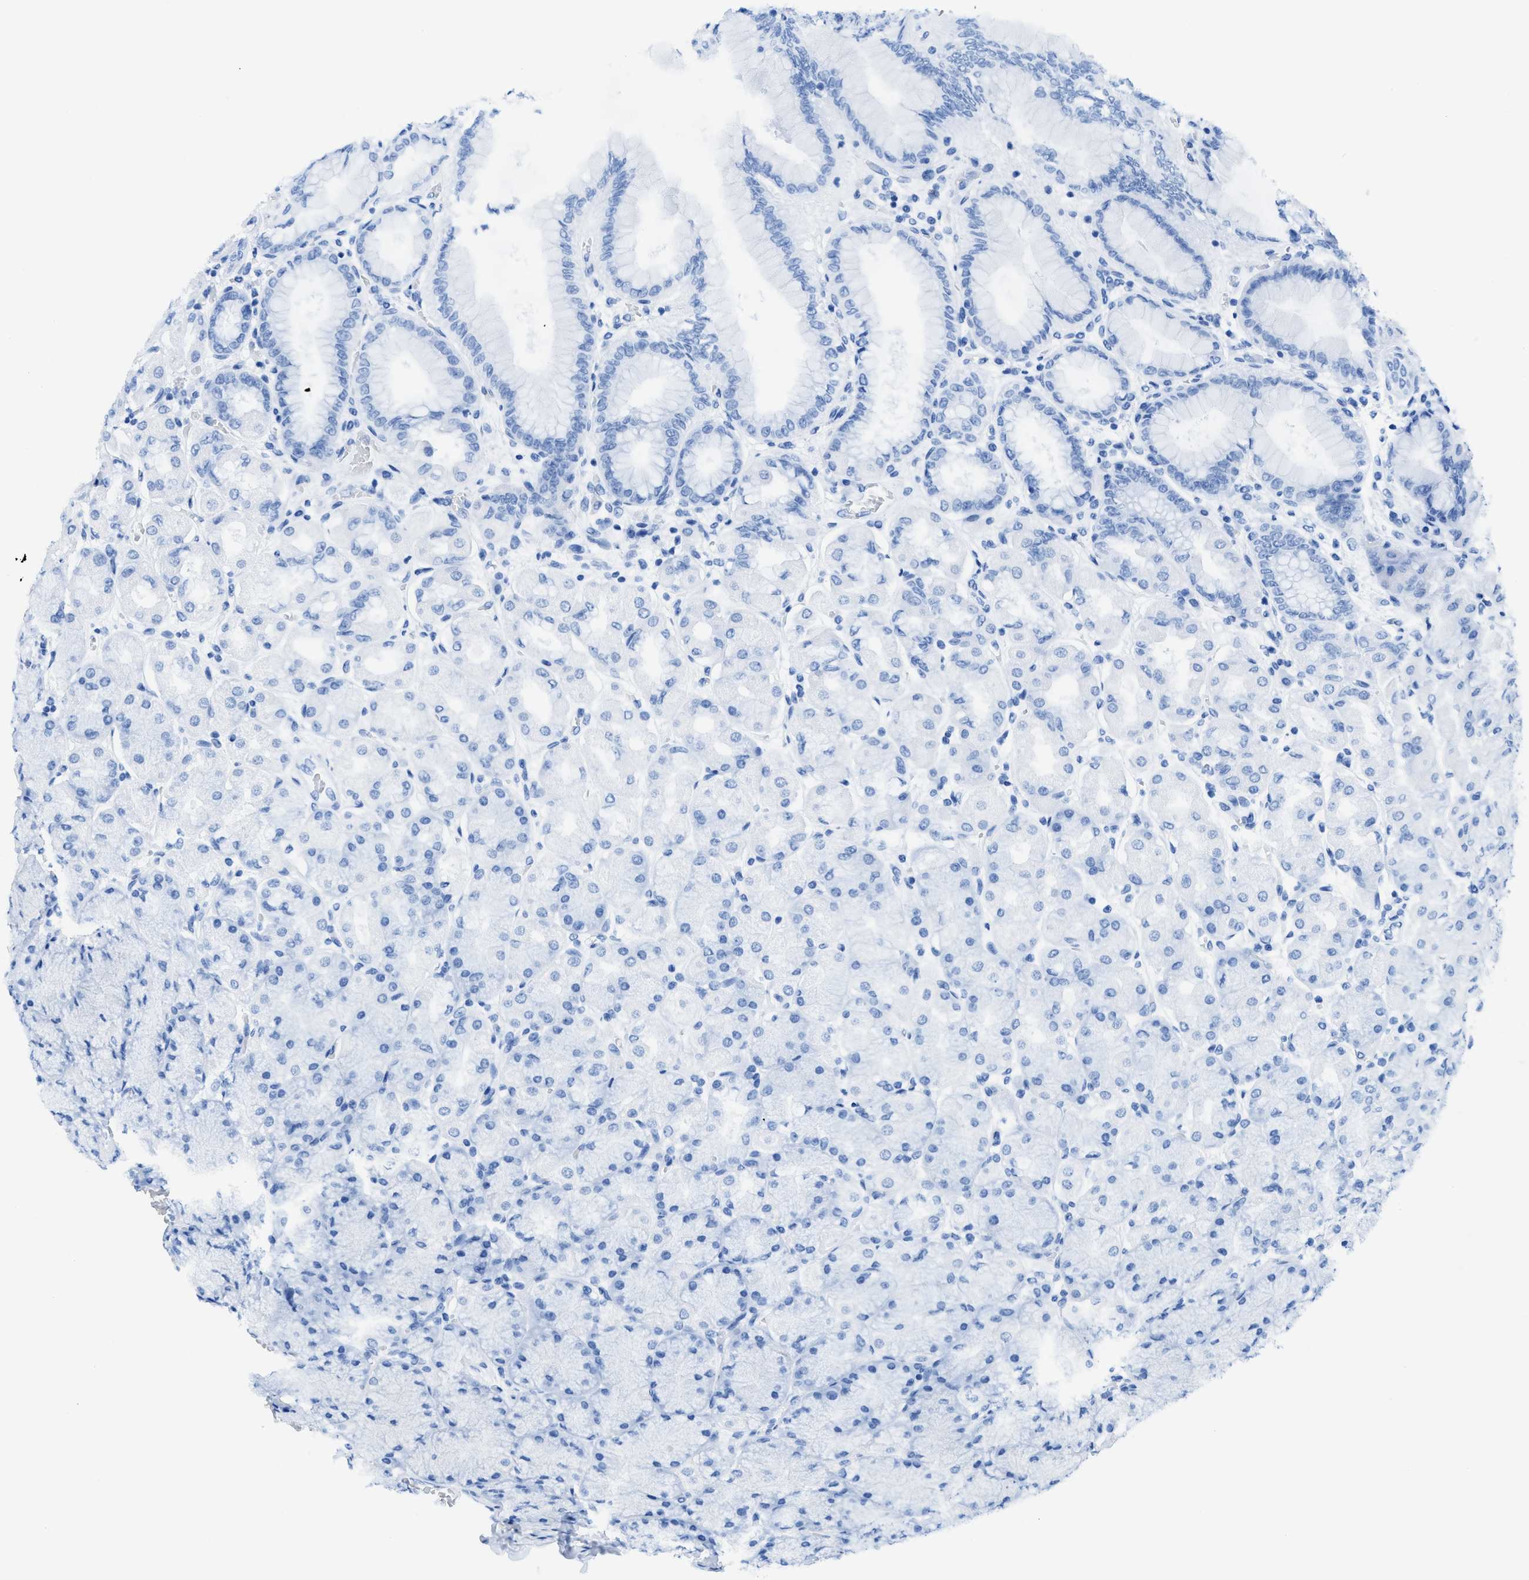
{"staining": {"intensity": "negative", "quantity": "none", "location": "none"}, "tissue": "stomach", "cell_type": "Glandular cells", "image_type": "normal", "snomed": [{"axis": "morphology", "description": "Normal tissue, NOS"}, {"axis": "topography", "description": "Stomach, upper"}], "caption": "Histopathology image shows no significant protein positivity in glandular cells of unremarkable stomach. (Stains: DAB IHC with hematoxylin counter stain, Microscopy: brightfield microscopy at high magnification).", "gene": "NEB", "patient": {"sex": "female", "age": 56}}